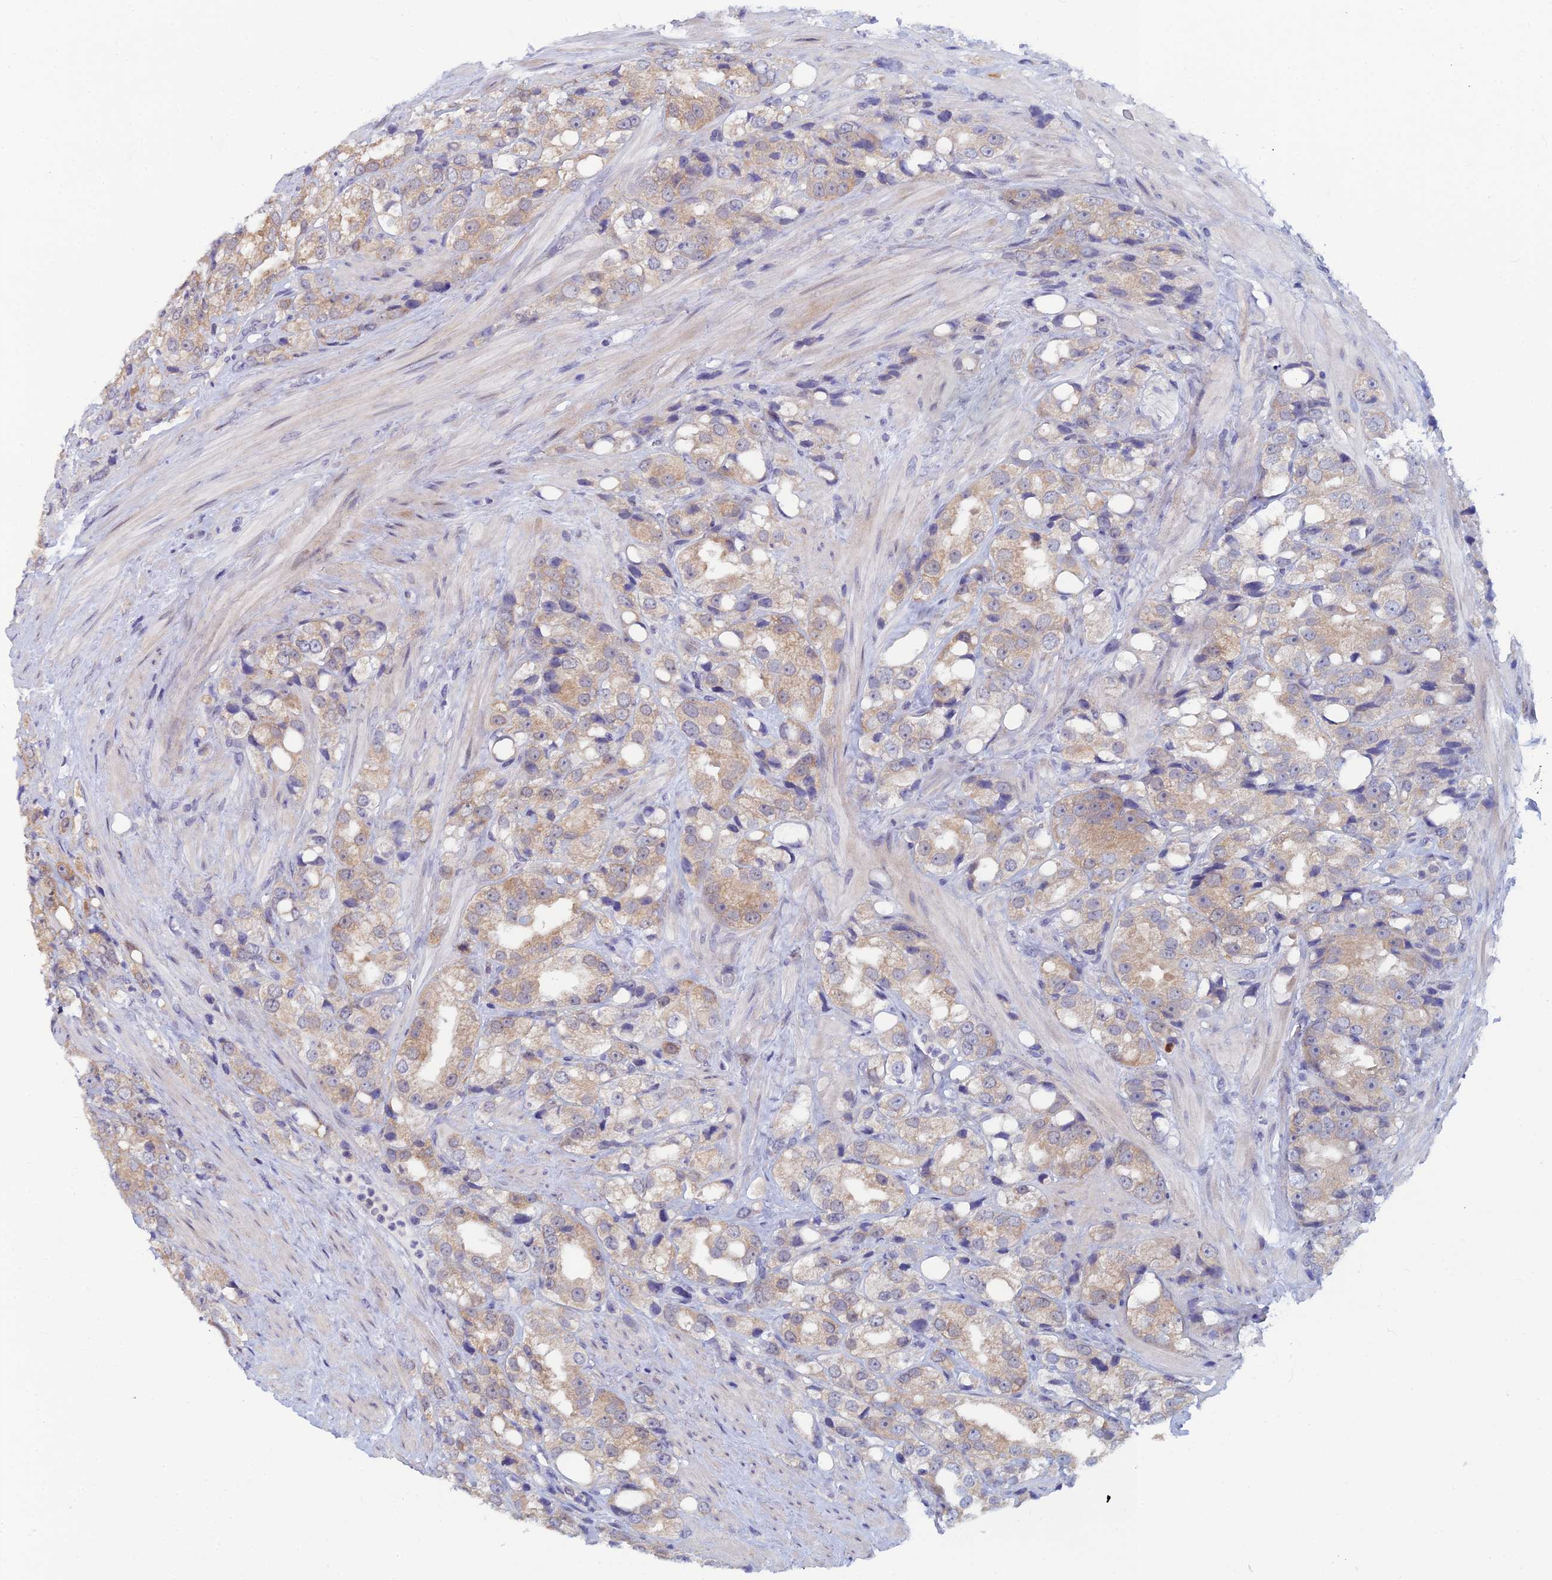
{"staining": {"intensity": "moderate", "quantity": "25%-75%", "location": "cytoplasmic/membranous"}, "tissue": "prostate cancer", "cell_type": "Tumor cells", "image_type": "cancer", "snomed": [{"axis": "morphology", "description": "Adenocarcinoma, NOS"}, {"axis": "topography", "description": "Prostate"}], "caption": "An image of human adenocarcinoma (prostate) stained for a protein demonstrates moderate cytoplasmic/membranous brown staining in tumor cells.", "gene": "SRA1", "patient": {"sex": "male", "age": 79}}